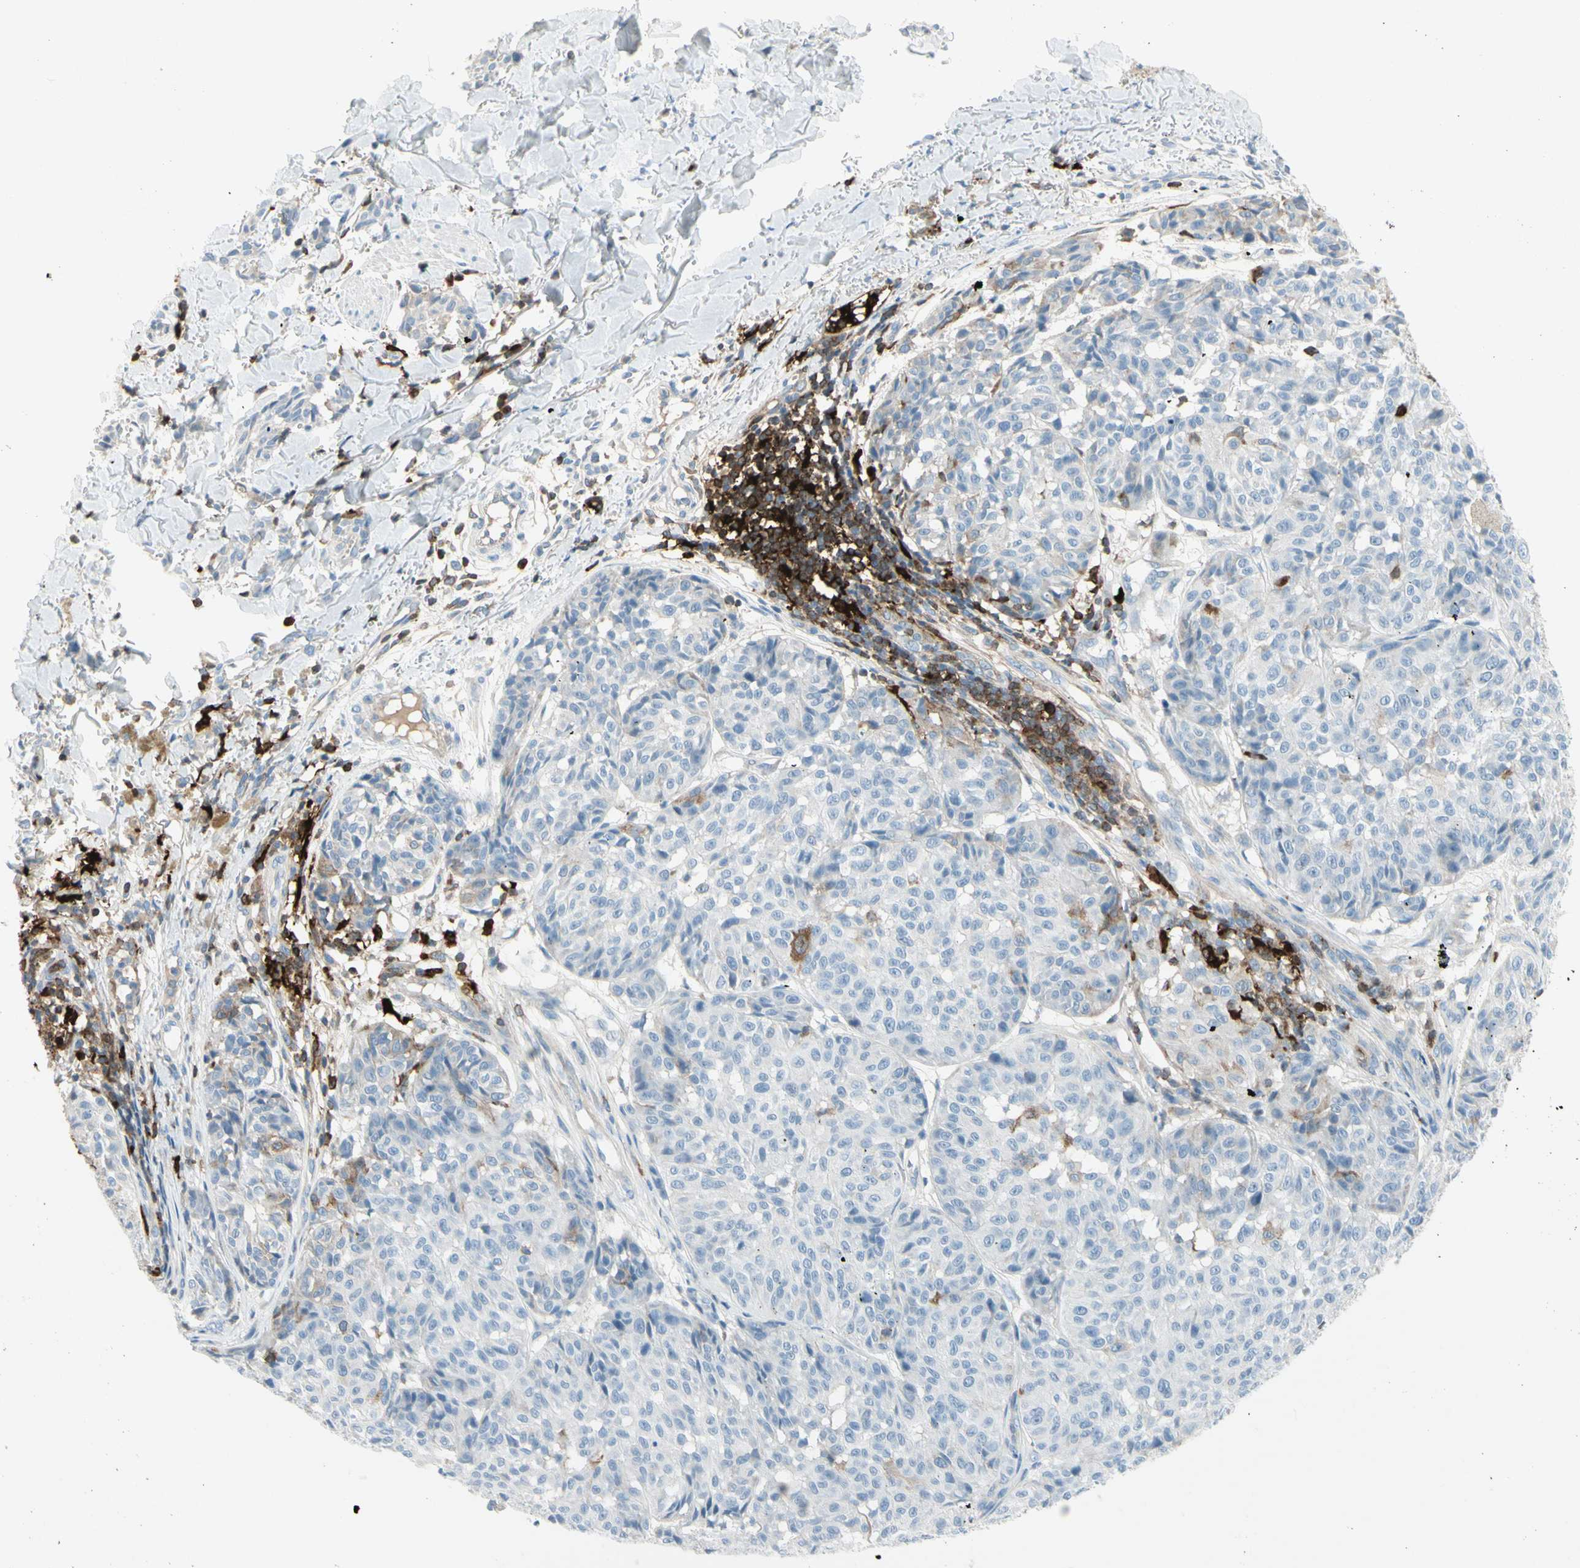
{"staining": {"intensity": "negative", "quantity": "none", "location": "none"}, "tissue": "melanoma", "cell_type": "Tumor cells", "image_type": "cancer", "snomed": [{"axis": "morphology", "description": "Malignant melanoma, NOS"}, {"axis": "topography", "description": "Skin"}], "caption": "A high-resolution image shows IHC staining of melanoma, which shows no significant staining in tumor cells.", "gene": "TRAF1", "patient": {"sex": "female", "age": 46}}